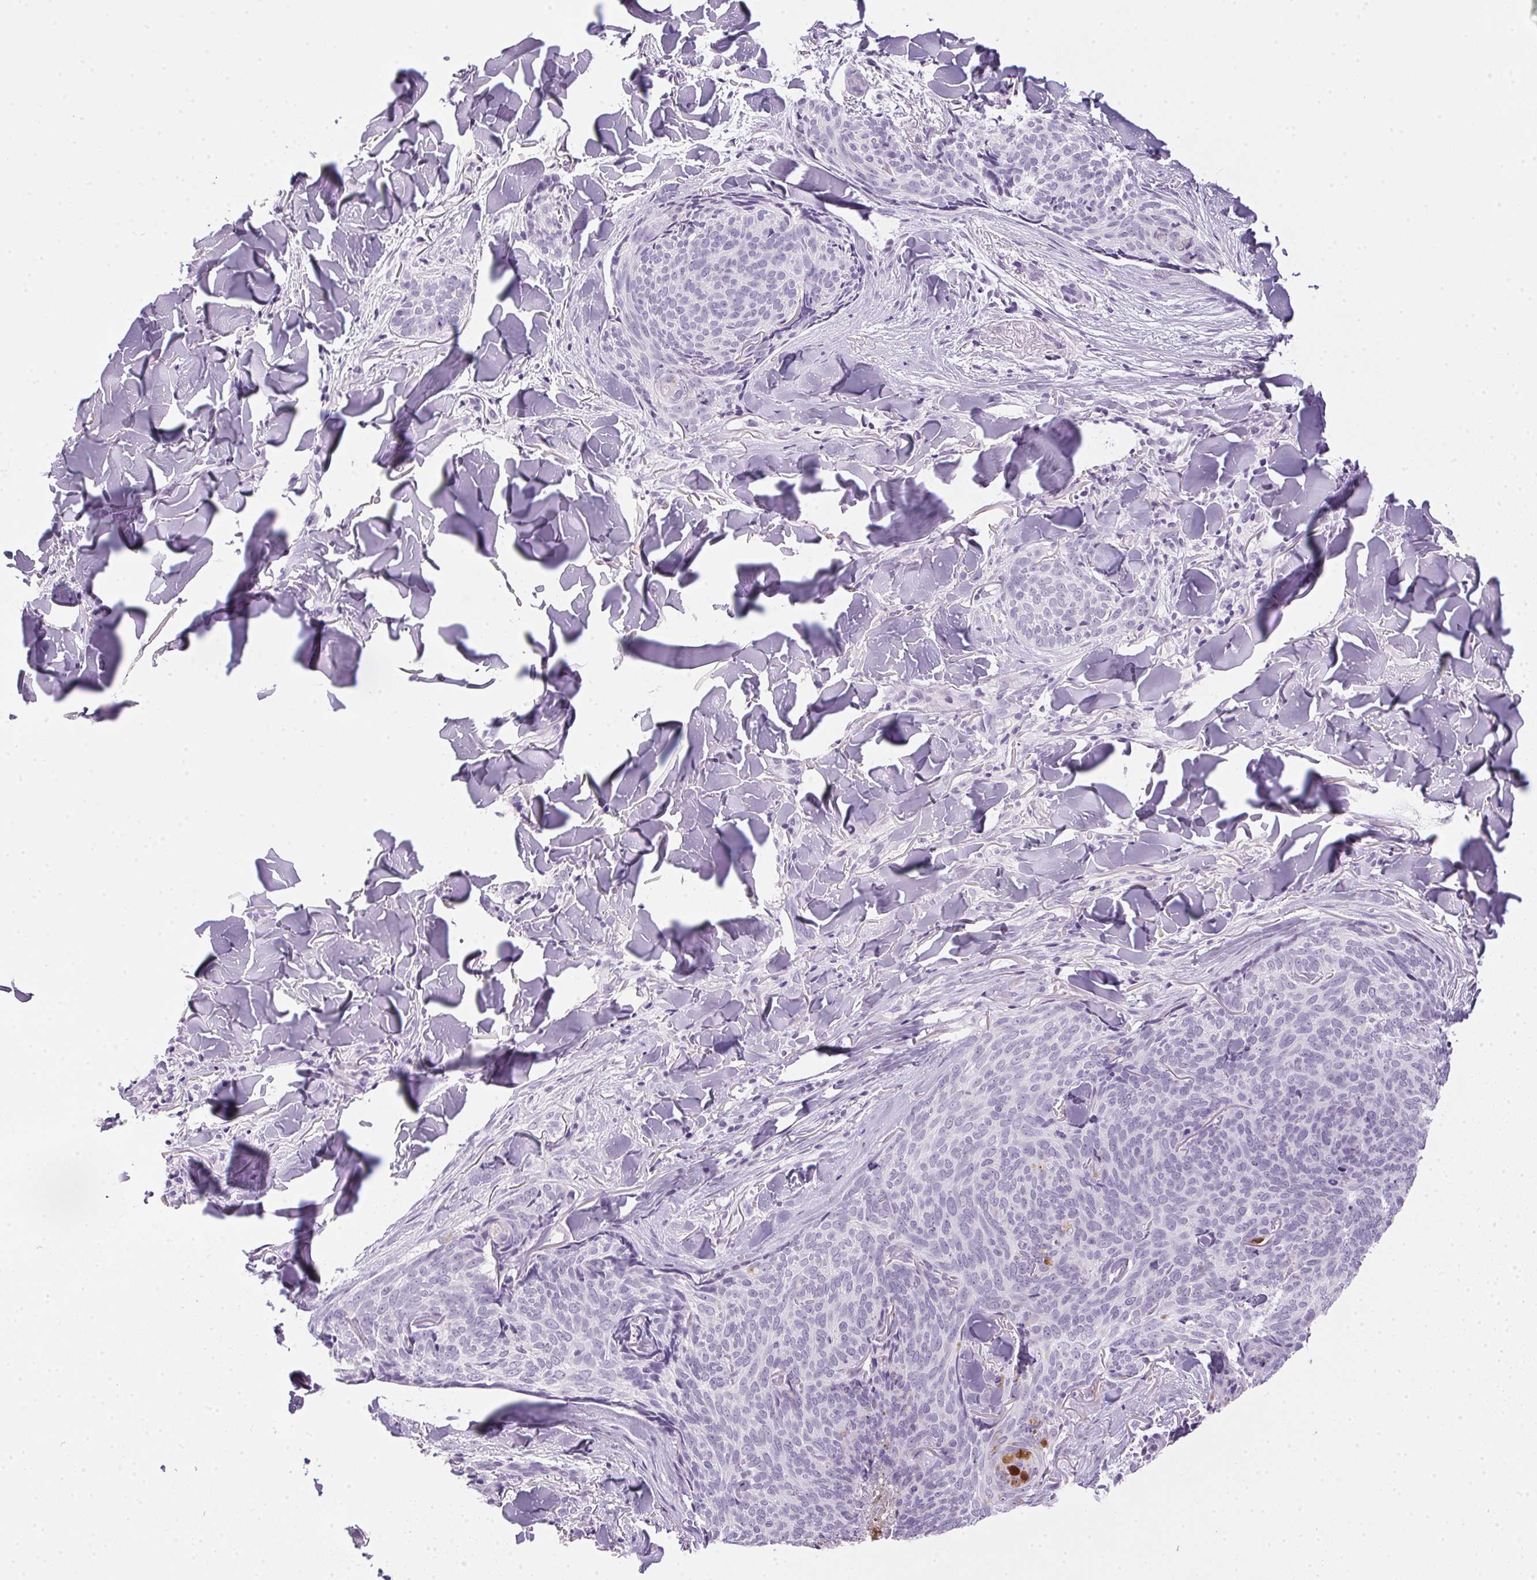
{"staining": {"intensity": "negative", "quantity": "none", "location": "none"}, "tissue": "skin cancer", "cell_type": "Tumor cells", "image_type": "cancer", "snomed": [{"axis": "morphology", "description": "Basal cell carcinoma"}, {"axis": "topography", "description": "Skin"}], "caption": "A high-resolution micrograph shows immunohistochemistry staining of basal cell carcinoma (skin), which shows no significant positivity in tumor cells.", "gene": "POPDC2", "patient": {"sex": "female", "age": 82}}